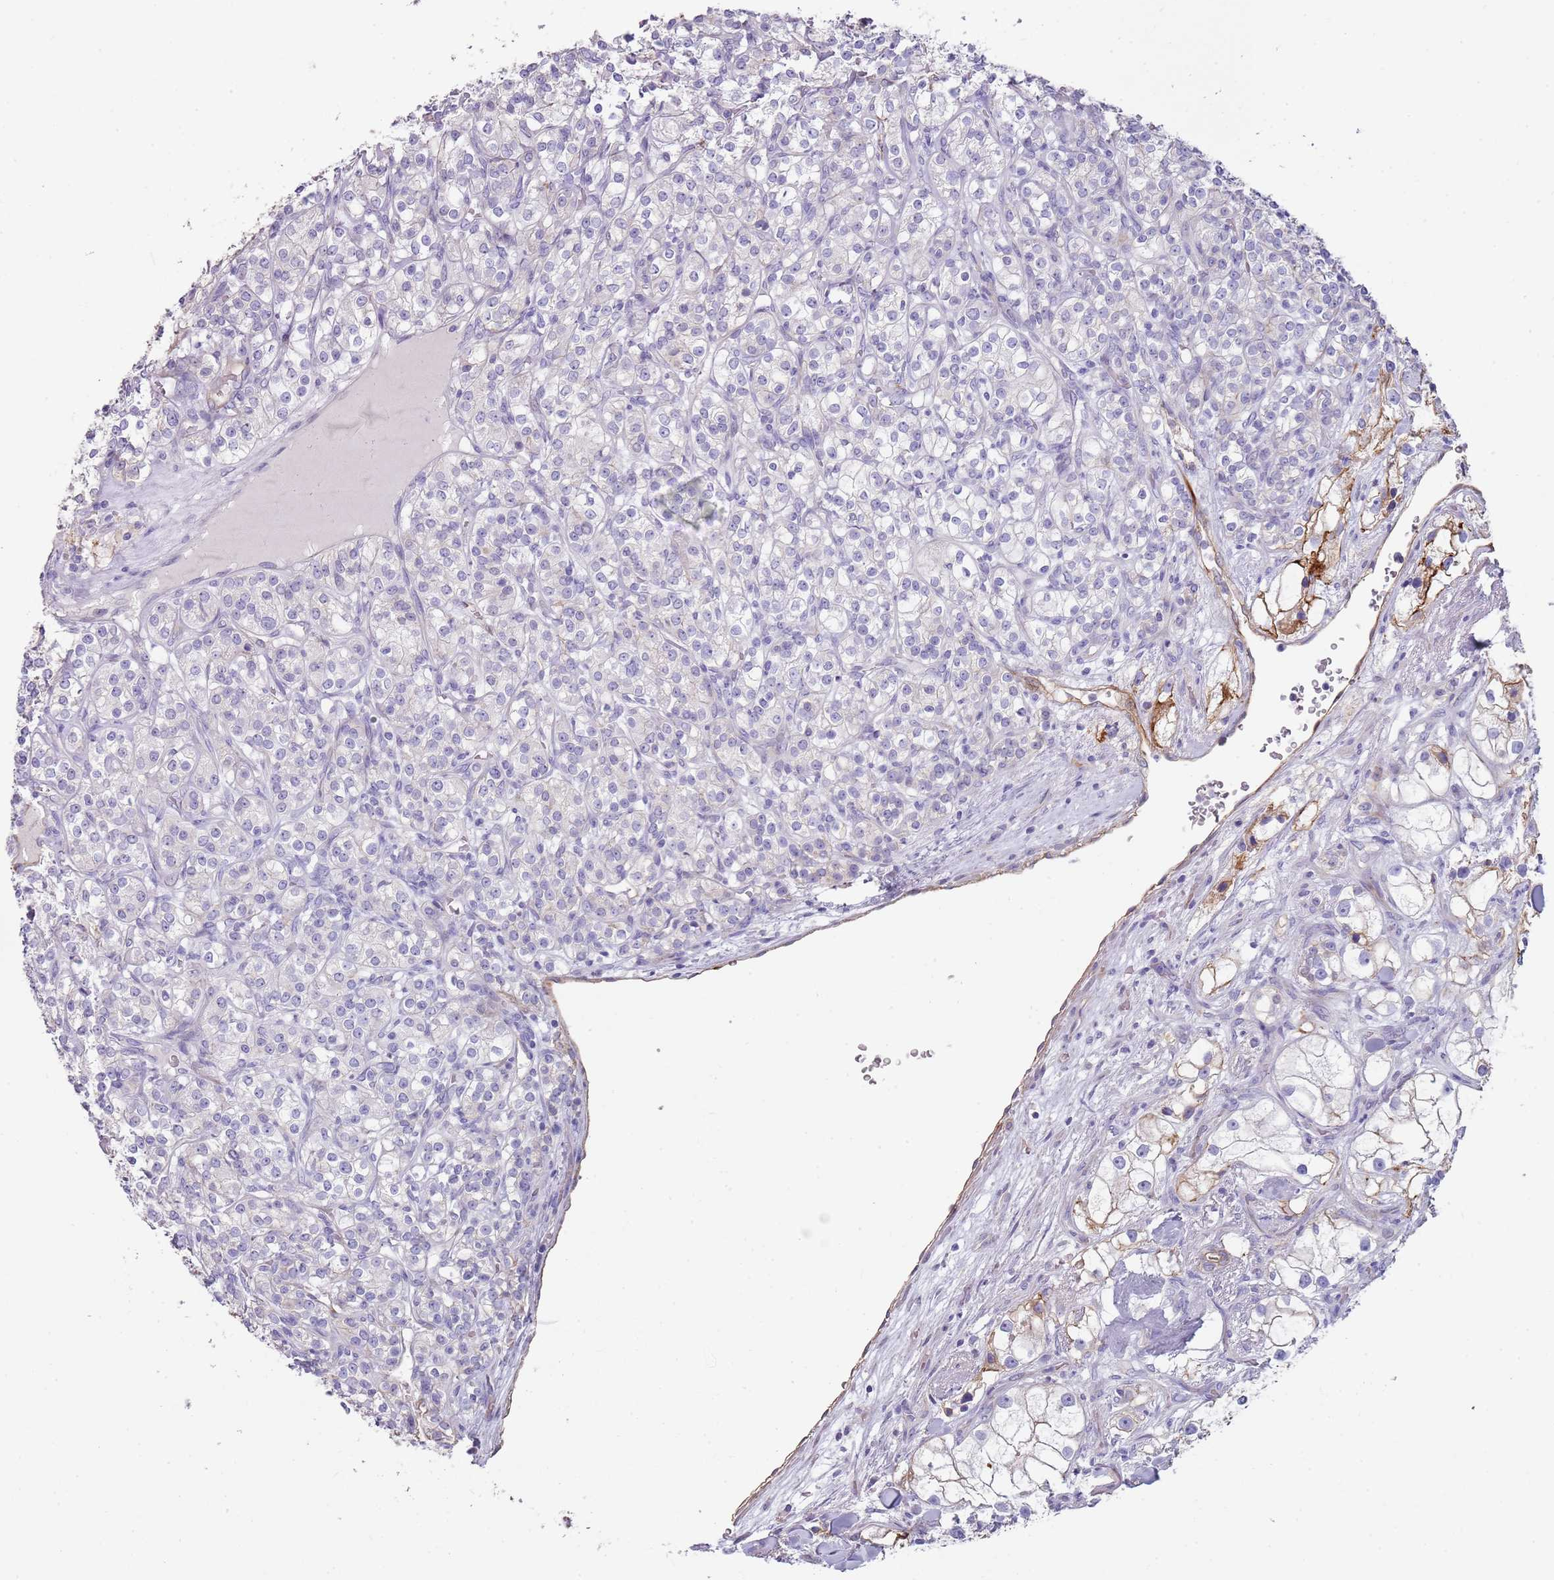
{"staining": {"intensity": "negative", "quantity": "none", "location": "none"}, "tissue": "renal cancer", "cell_type": "Tumor cells", "image_type": "cancer", "snomed": [{"axis": "morphology", "description": "Adenocarcinoma, NOS"}, {"axis": "topography", "description": "Kidney"}], "caption": "IHC of renal adenocarcinoma reveals no staining in tumor cells.", "gene": "NBPF3", "patient": {"sex": "male", "age": 77}}